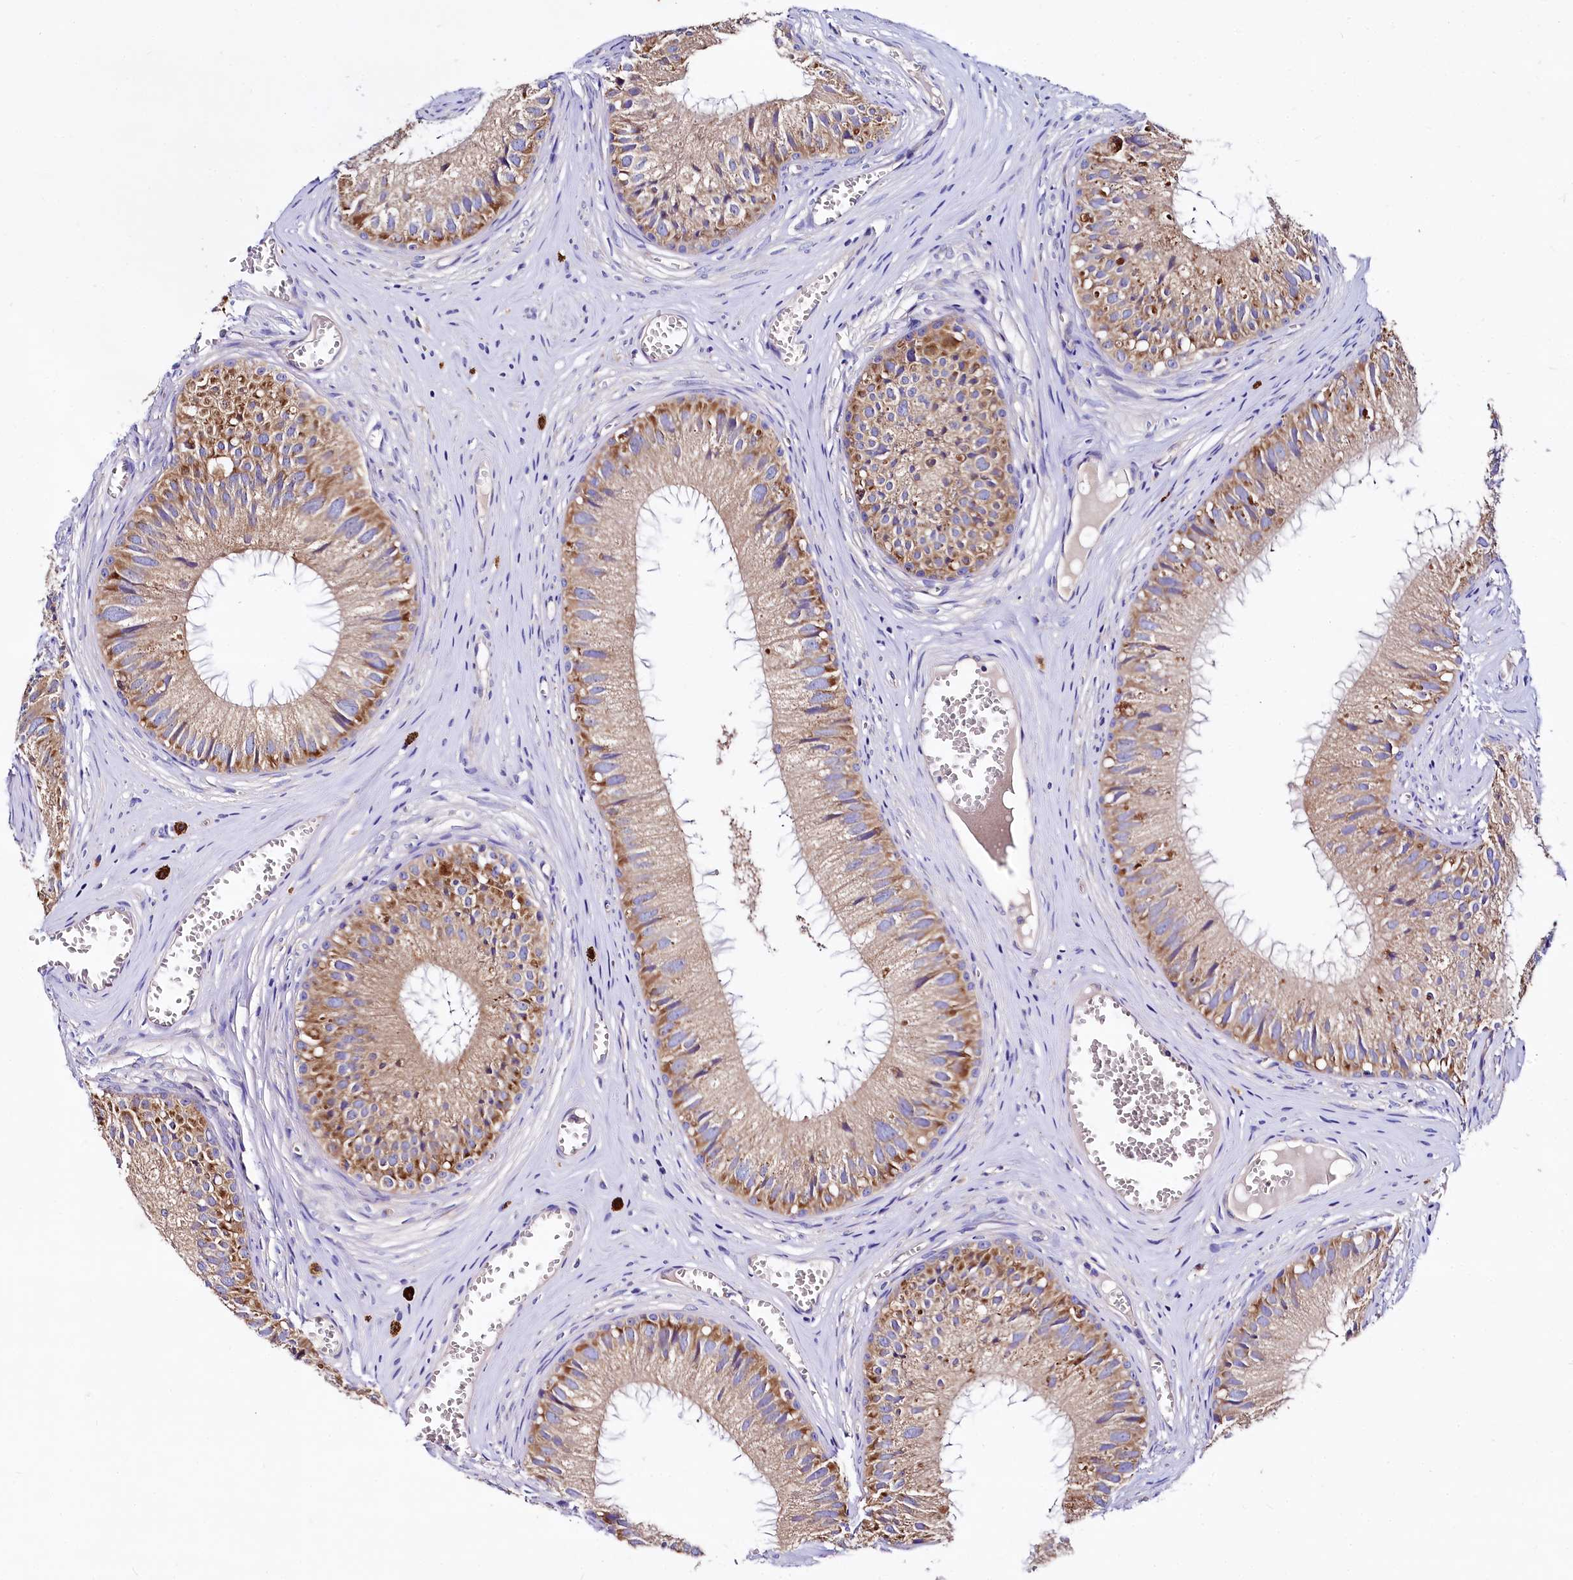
{"staining": {"intensity": "moderate", "quantity": ">75%", "location": "cytoplasmic/membranous"}, "tissue": "epididymis", "cell_type": "Glandular cells", "image_type": "normal", "snomed": [{"axis": "morphology", "description": "Normal tissue, NOS"}, {"axis": "topography", "description": "Epididymis"}], "caption": "Protein staining by IHC shows moderate cytoplasmic/membranous expression in approximately >75% of glandular cells in unremarkable epididymis. The protein of interest is stained brown, and the nuclei are stained in blue (DAB (3,3'-diaminobenzidine) IHC with brightfield microscopy, high magnification).", "gene": "QARS1", "patient": {"sex": "male", "age": 36}}